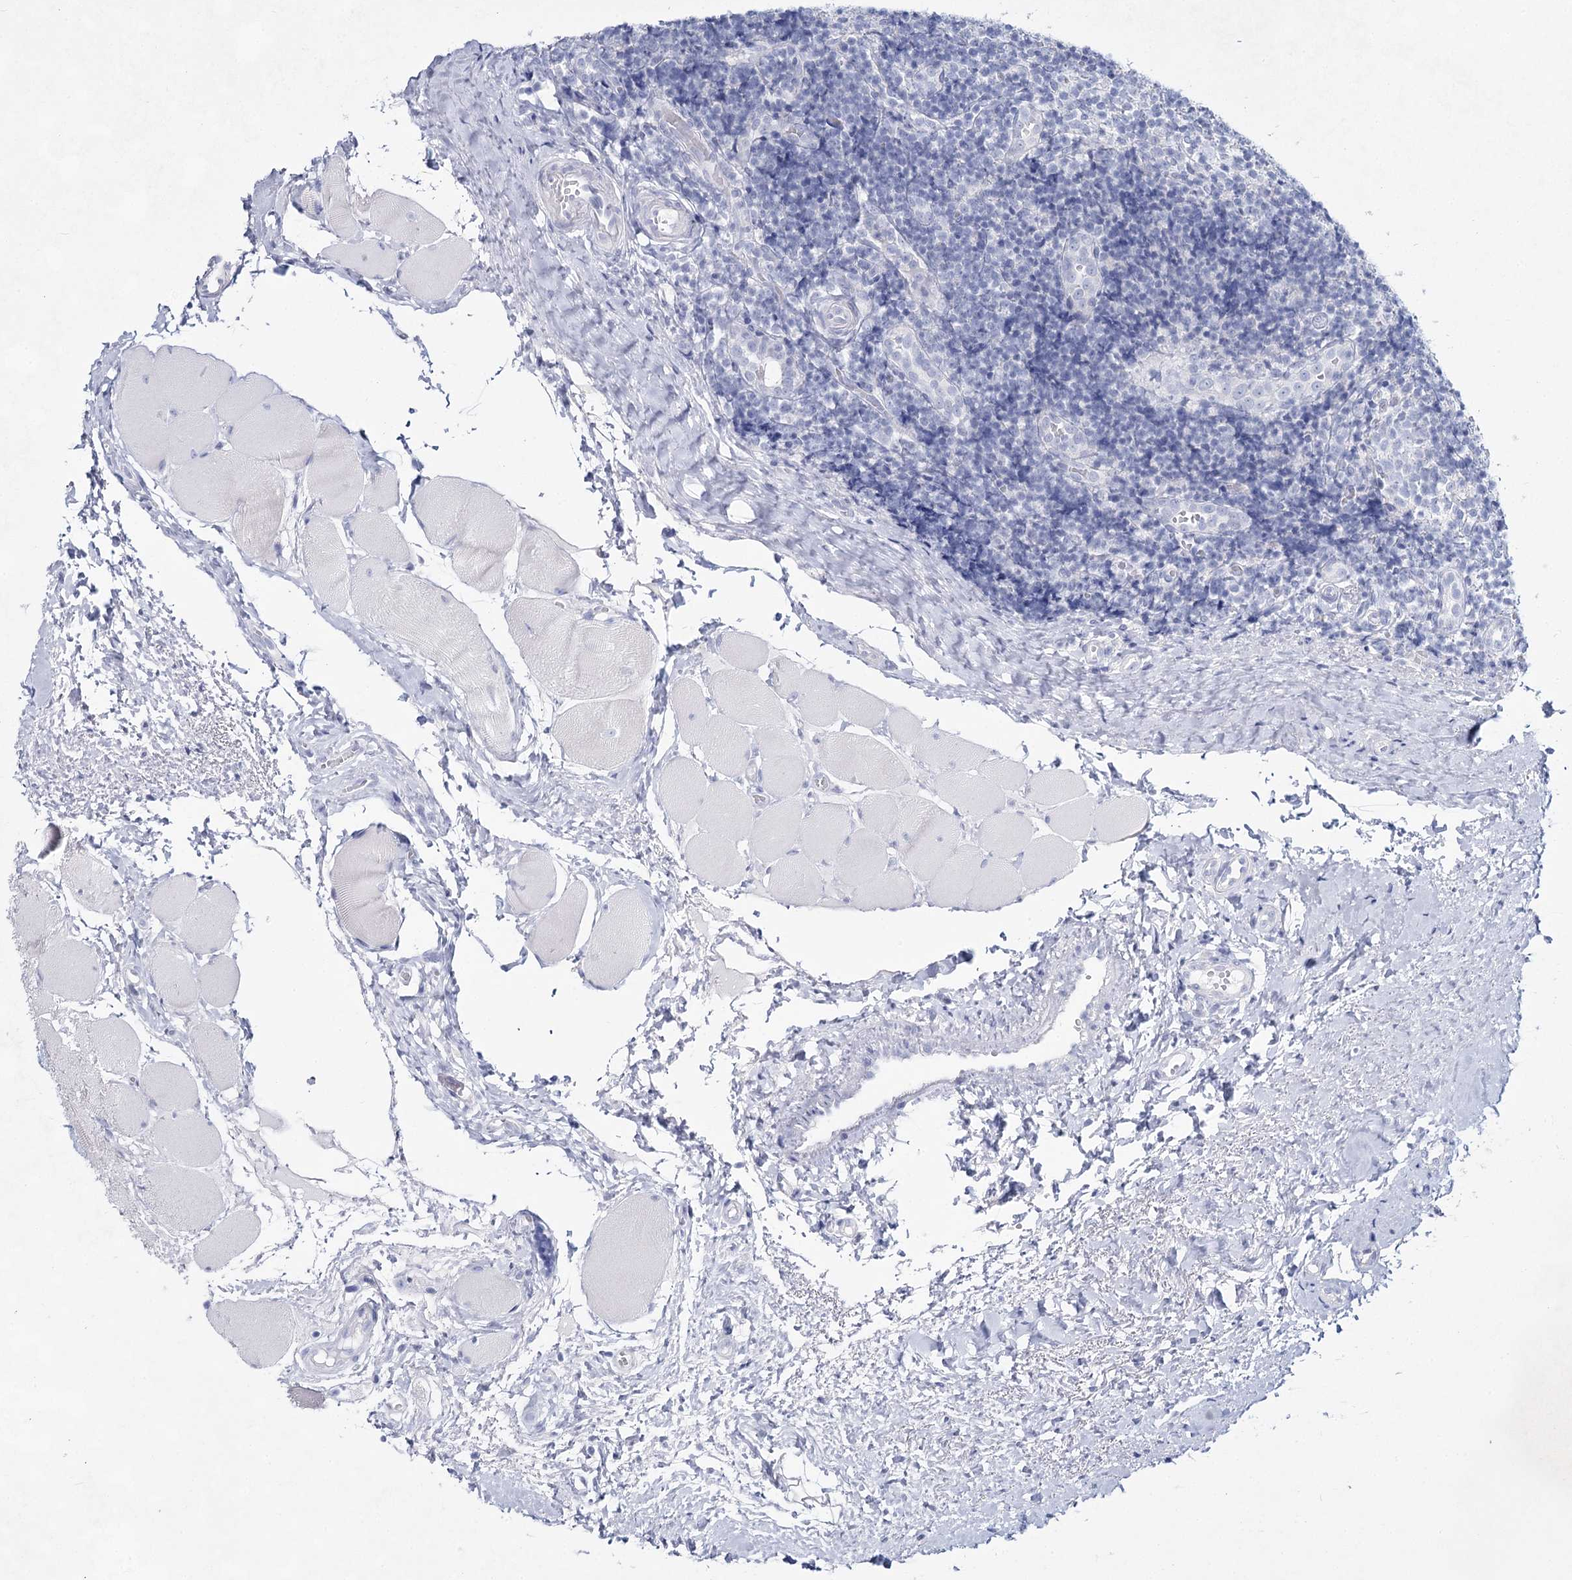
{"staining": {"intensity": "negative", "quantity": "none", "location": "none"}, "tissue": "tonsil", "cell_type": "Germinal center cells", "image_type": "normal", "snomed": [{"axis": "morphology", "description": "Normal tissue, NOS"}, {"axis": "topography", "description": "Tonsil"}], "caption": "Image shows no significant protein expression in germinal center cells of normal tonsil. (IHC, brightfield microscopy, high magnification).", "gene": "SLC17A2", "patient": {"sex": "female", "age": 19}}